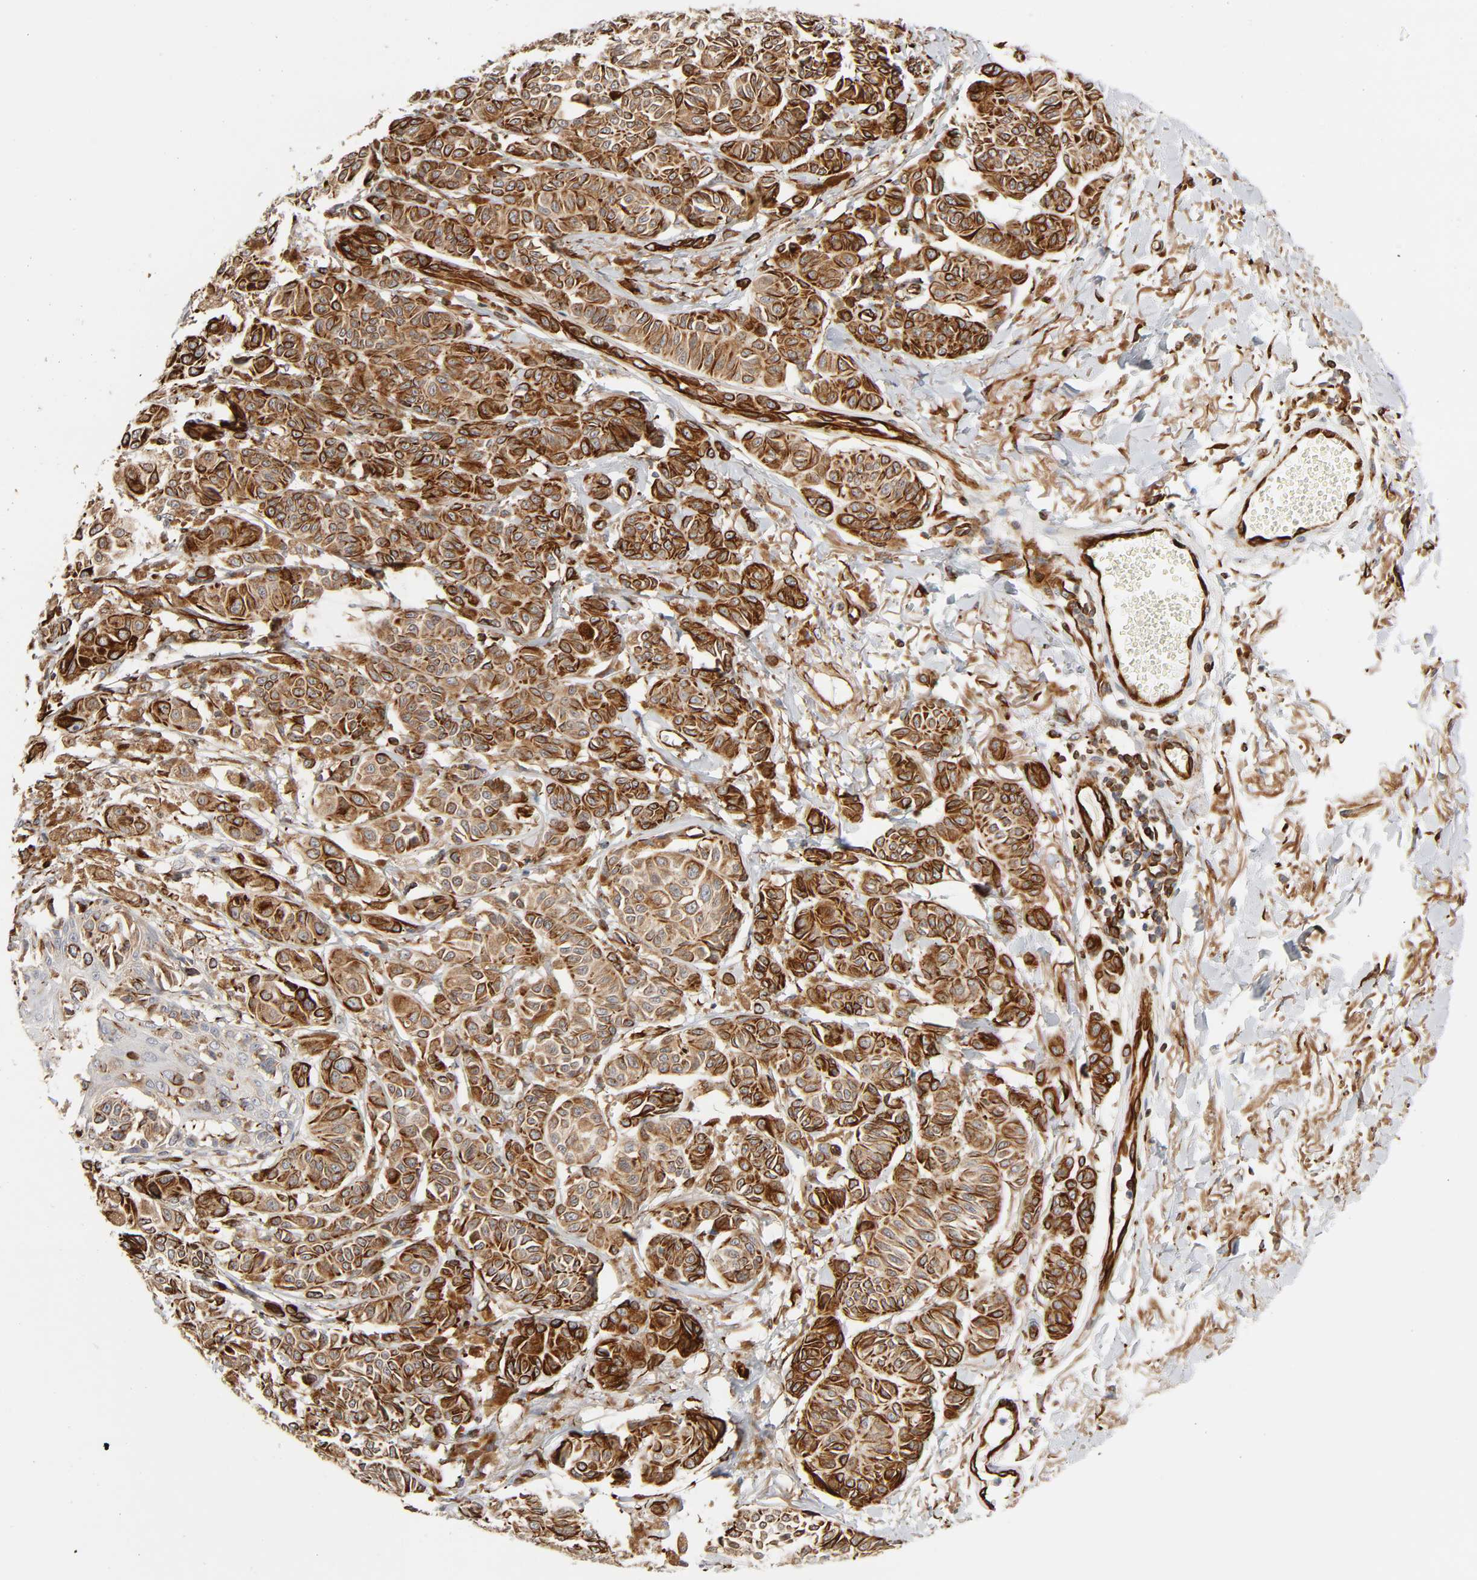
{"staining": {"intensity": "strong", "quantity": ">75%", "location": "cytoplasmic/membranous"}, "tissue": "melanoma", "cell_type": "Tumor cells", "image_type": "cancer", "snomed": [{"axis": "morphology", "description": "Malignant melanoma, NOS"}, {"axis": "topography", "description": "Skin"}], "caption": "This is a micrograph of IHC staining of melanoma, which shows strong positivity in the cytoplasmic/membranous of tumor cells.", "gene": "FAM118A", "patient": {"sex": "male", "age": 76}}